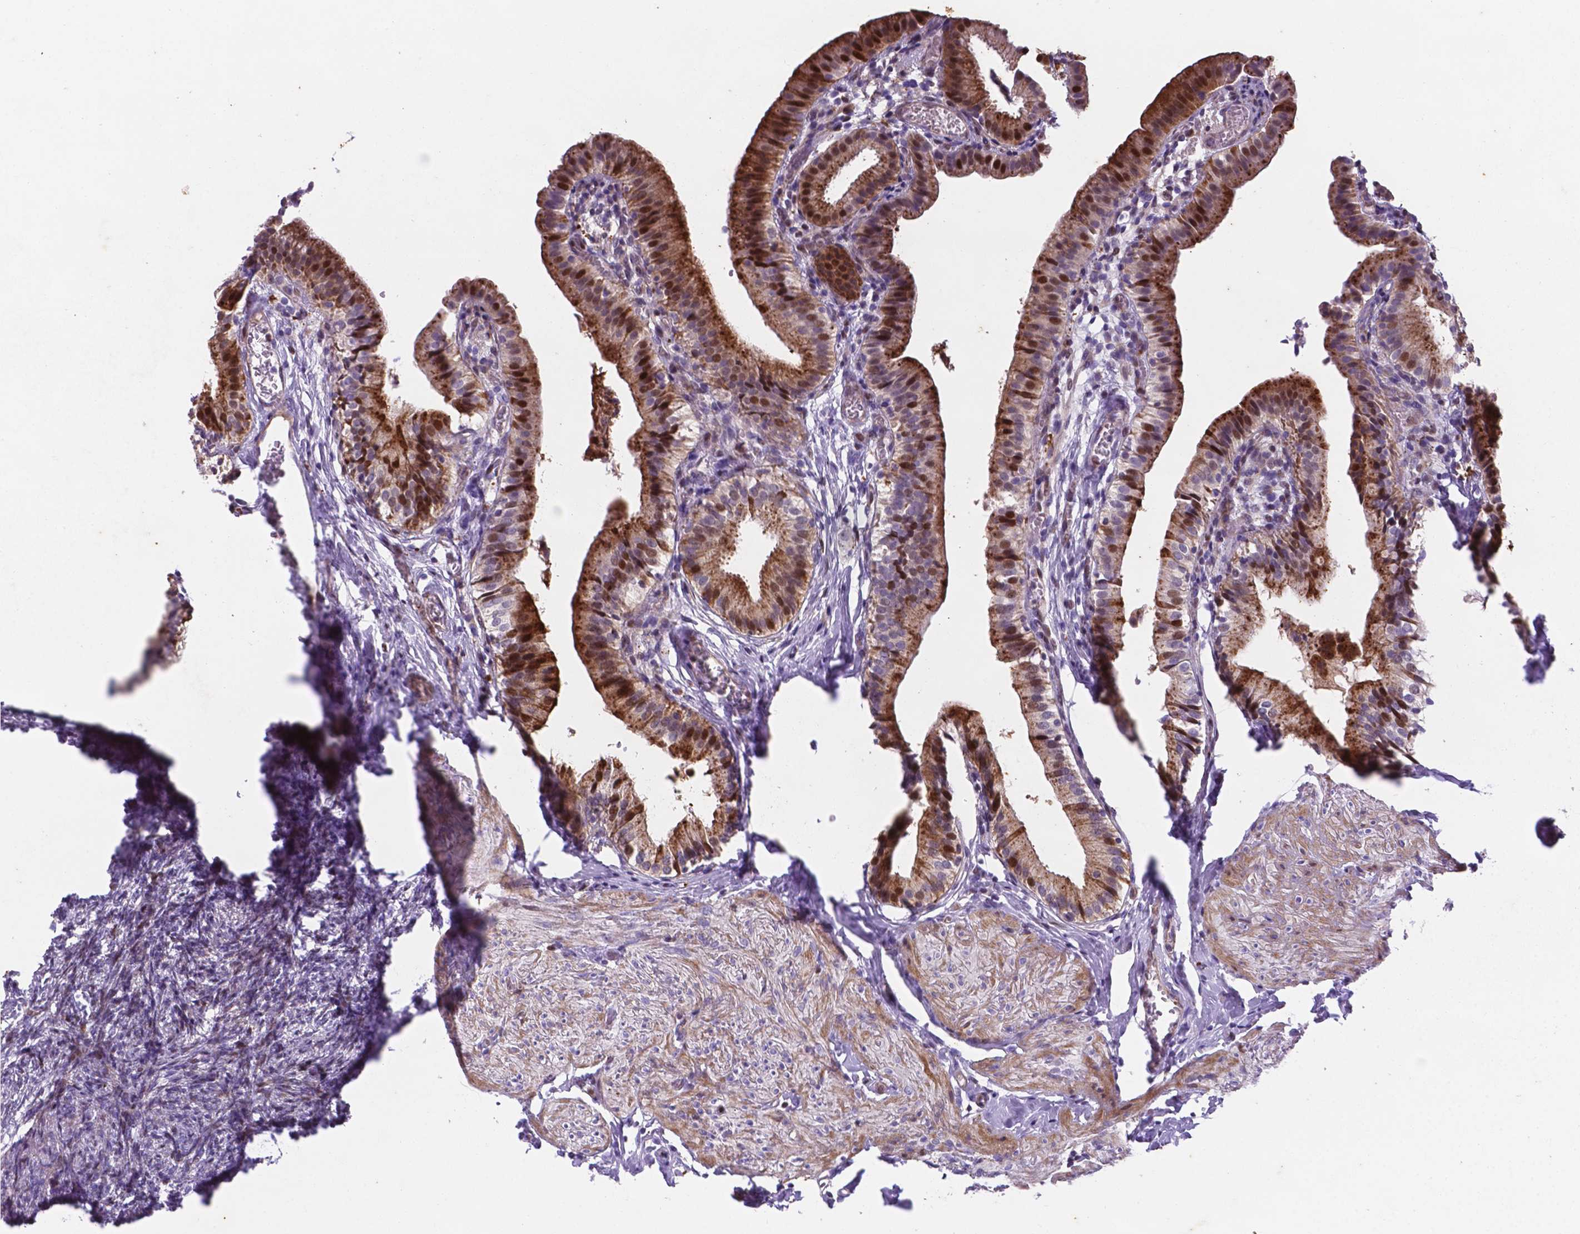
{"staining": {"intensity": "strong", "quantity": "25%-75%", "location": "cytoplasmic/membranous,nuclear"}, "tissue": "gallbladder", "cell_type": "Glandular cells", "image_type": "normal", "snomed": [{"axis": "morphology", "description": "Normal tissue, NOS"}, {"axis": "topography", "description": "Gallbladder"}, {"axis": "topography", "description": "Peripheral nerve tissue"}], "caption": "Strong cytoplasmic/membranous,nuclear positivity for a protein is seen in about 25%-75% of glandular cells of unremarkable gallbladder using immunohistochemistry (IHC).", "gene": "TM4SF20", "patient": {"sex": "male", "age": 17}}